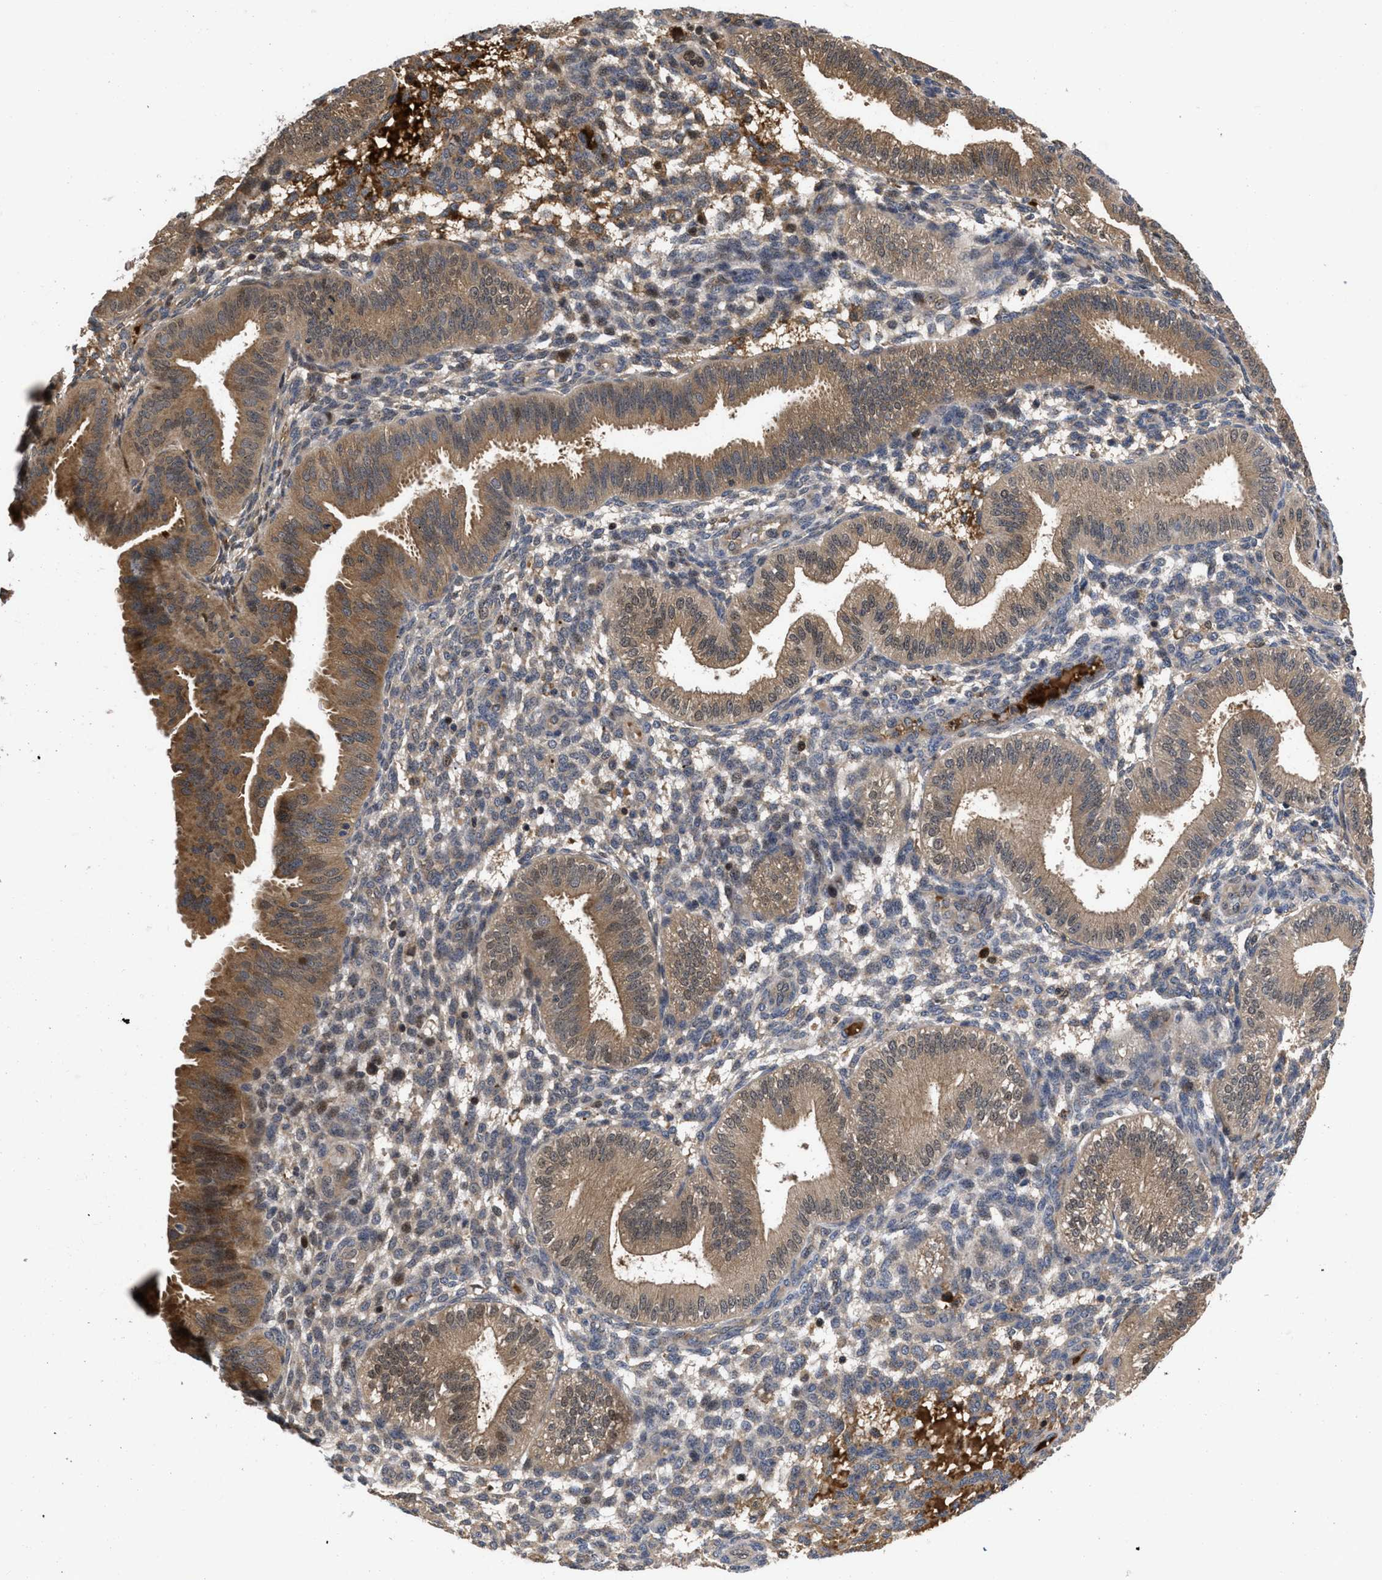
{"staining": {"intensity": "moderate", "quantity": "25%-75%", "location": "cytoplasmic/membranous,nuclear"}, "tissue": "endometrium", "cell_type": "Cells in endometrial stroma", "image_type": "normal", "snomed": [{"axis": "morphology", "description": "Normal tissue, NOS"}, {"axis": "topography", "description": "Endometrium"}], "caption": "IHC (DAB (3,3'-diaminobenzidine)) staining of benign endometrium displays moderate cytoplasmic/membranous,nuclear protein staining in about 25%-75% of cells in endometrial stroma. IHC stains the protein of interest in brown and the nuclei are stained blue.", "gene": "FAM200A", "patient": {"sex": "female", "age": 39}}